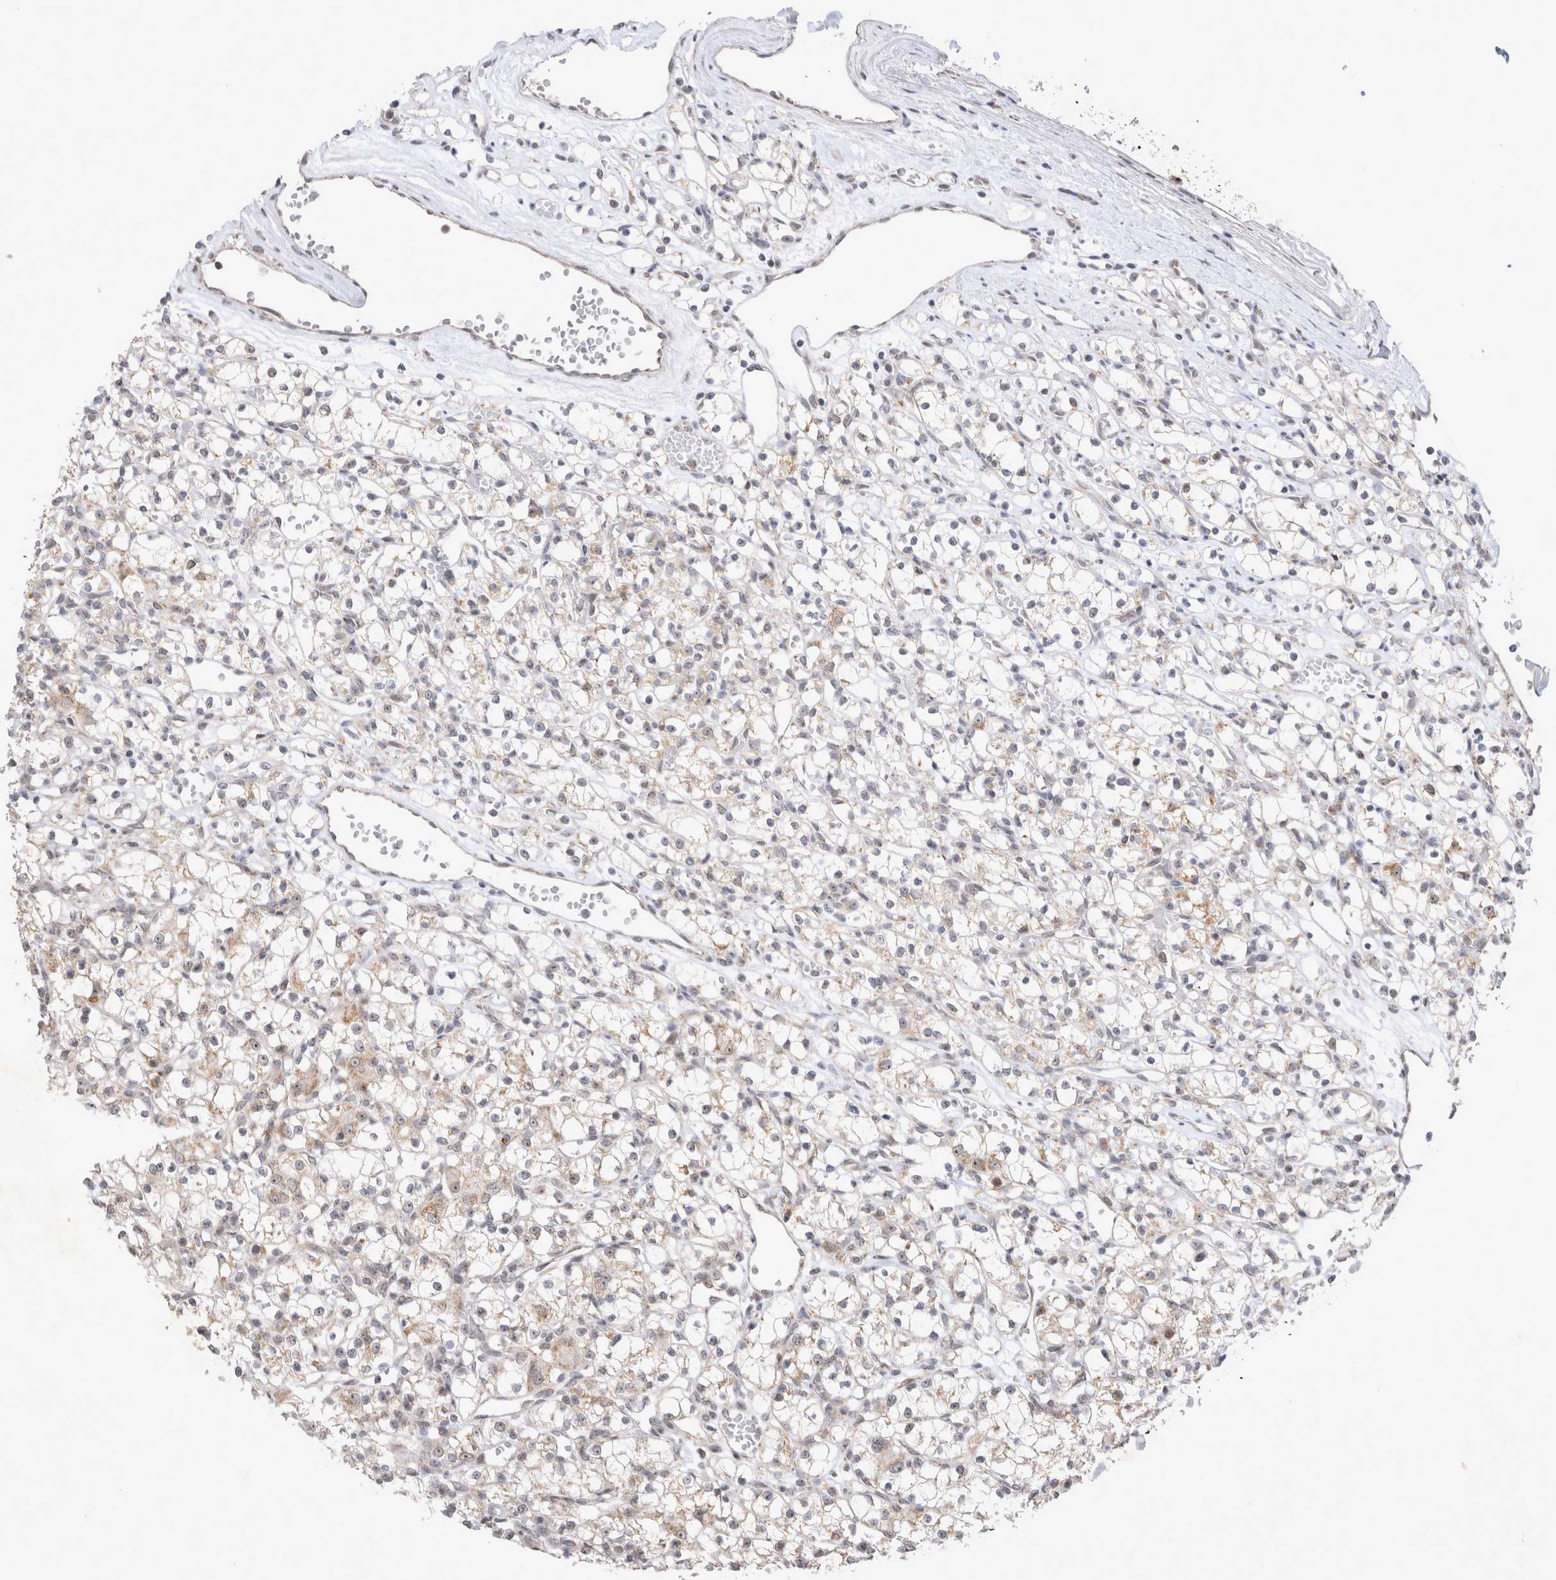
{"staining": {"intensity": "weak", "quantity": "25%-75%", "location": "cytoplasmic/membranous,nuclear"}, "tissue": "renal cancer", "cell_type": "Tumor cells", "image_type": "cancer", "snomed": [{"axis": "morphology", "description": "Adenocarcinoma, NOS"}, {"axis": "topography", "description": "Kidney"}], "caption": "A low amount of weak cytoplasmic/membranous and nuclear staining is identified in about 25%-75% of tumor cells in renal cancer tissue. The staining is performed using DAB (3,3'-diaminobenzidine) brown chromogen to label protein expression. The nuclei are counter-stained blue using hematoxylin.", "gene": "MRPL37", "patient": {"sex": "female", "age": 59}}